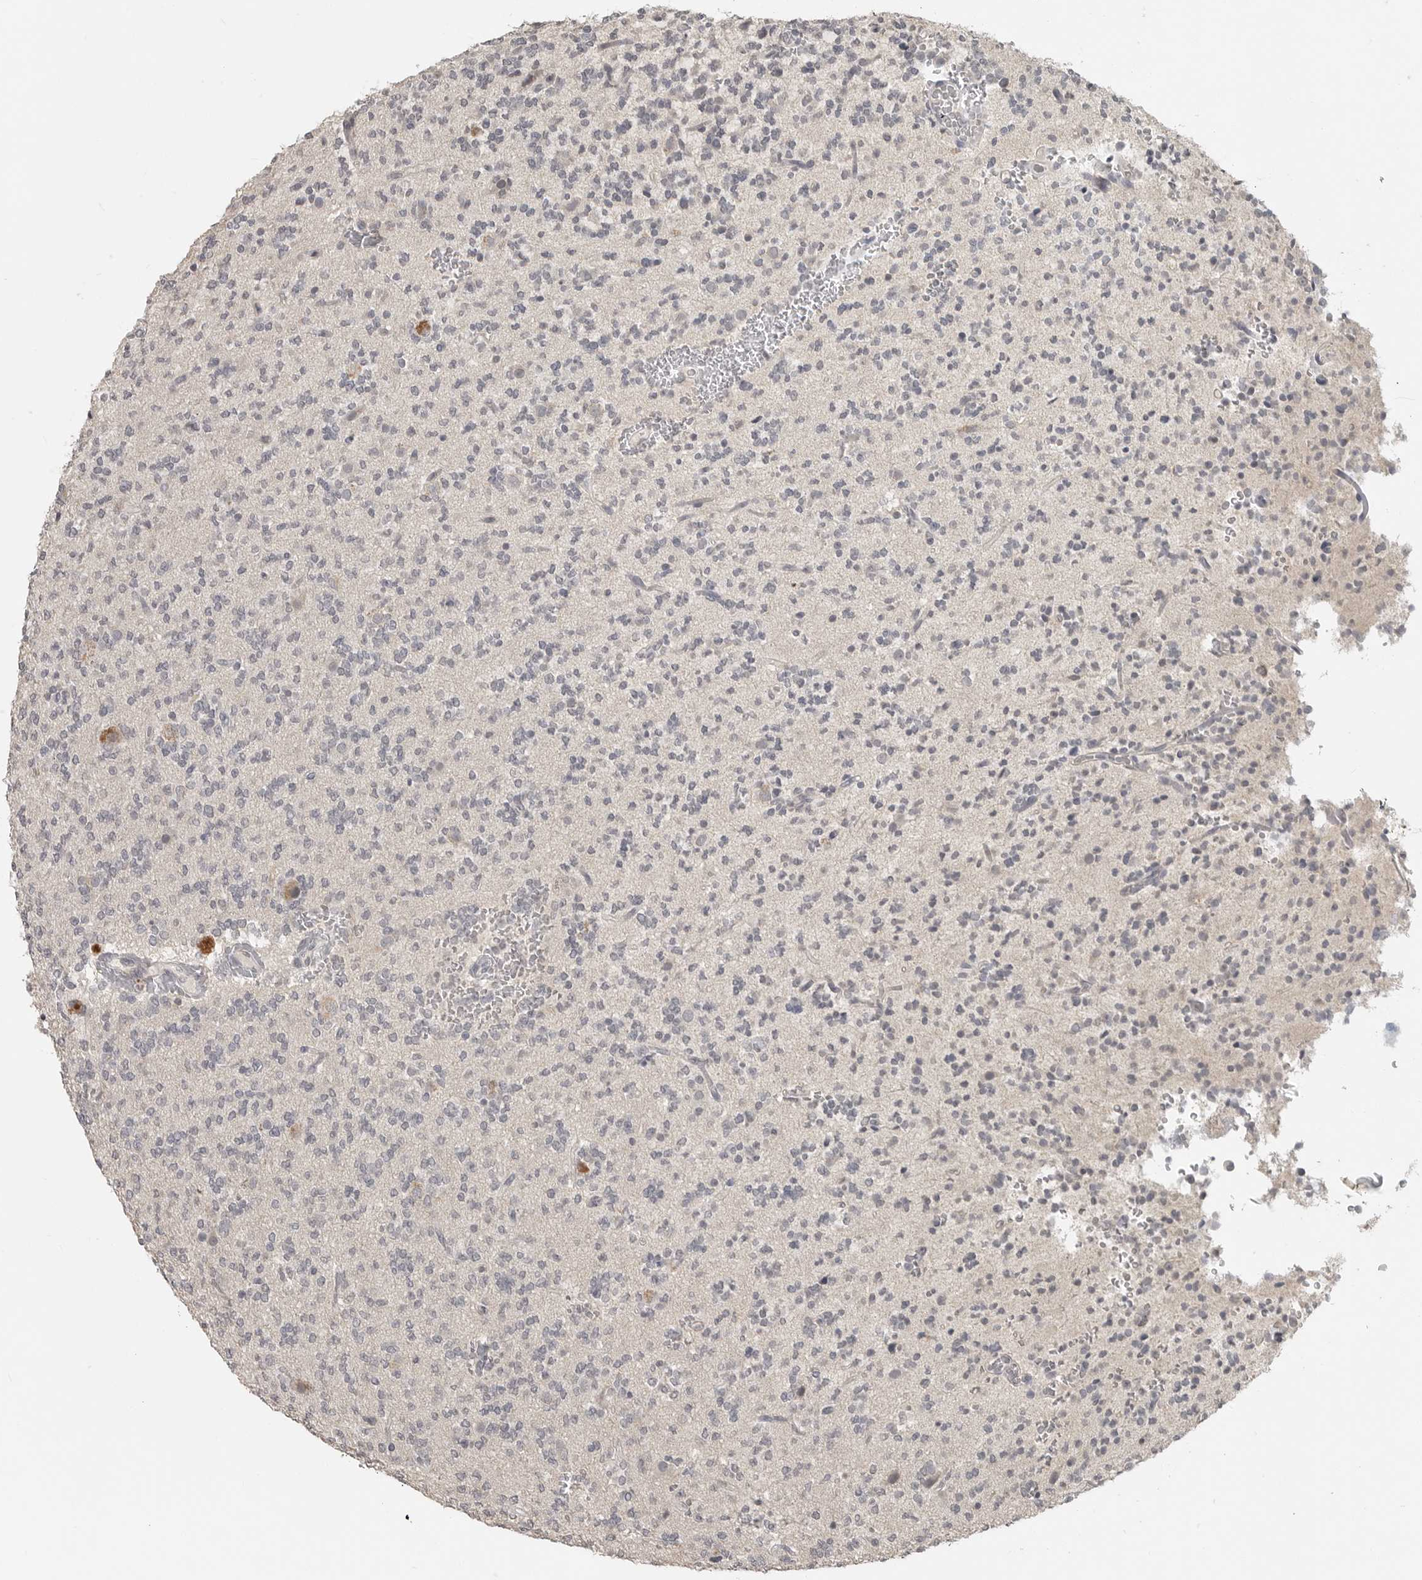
{"staining": {"intensity": "negative", "quantity": "none", "location": "none"}, "tissue": "glioma", "cell_type": "Tumor cells", "image_type": "cancer", "snomed": [{"axis": "morphology", "description": "Glioma, malignant, Low grade"}, {"axis": "topography", "description": "Brain"}], "caption": "This is a image of immunohistochemistry (IHC) staining of glioma, which shows no expression in tumor cells.", "gene": "FOXP3", "patient": {"sex": "male", "age": 38}}